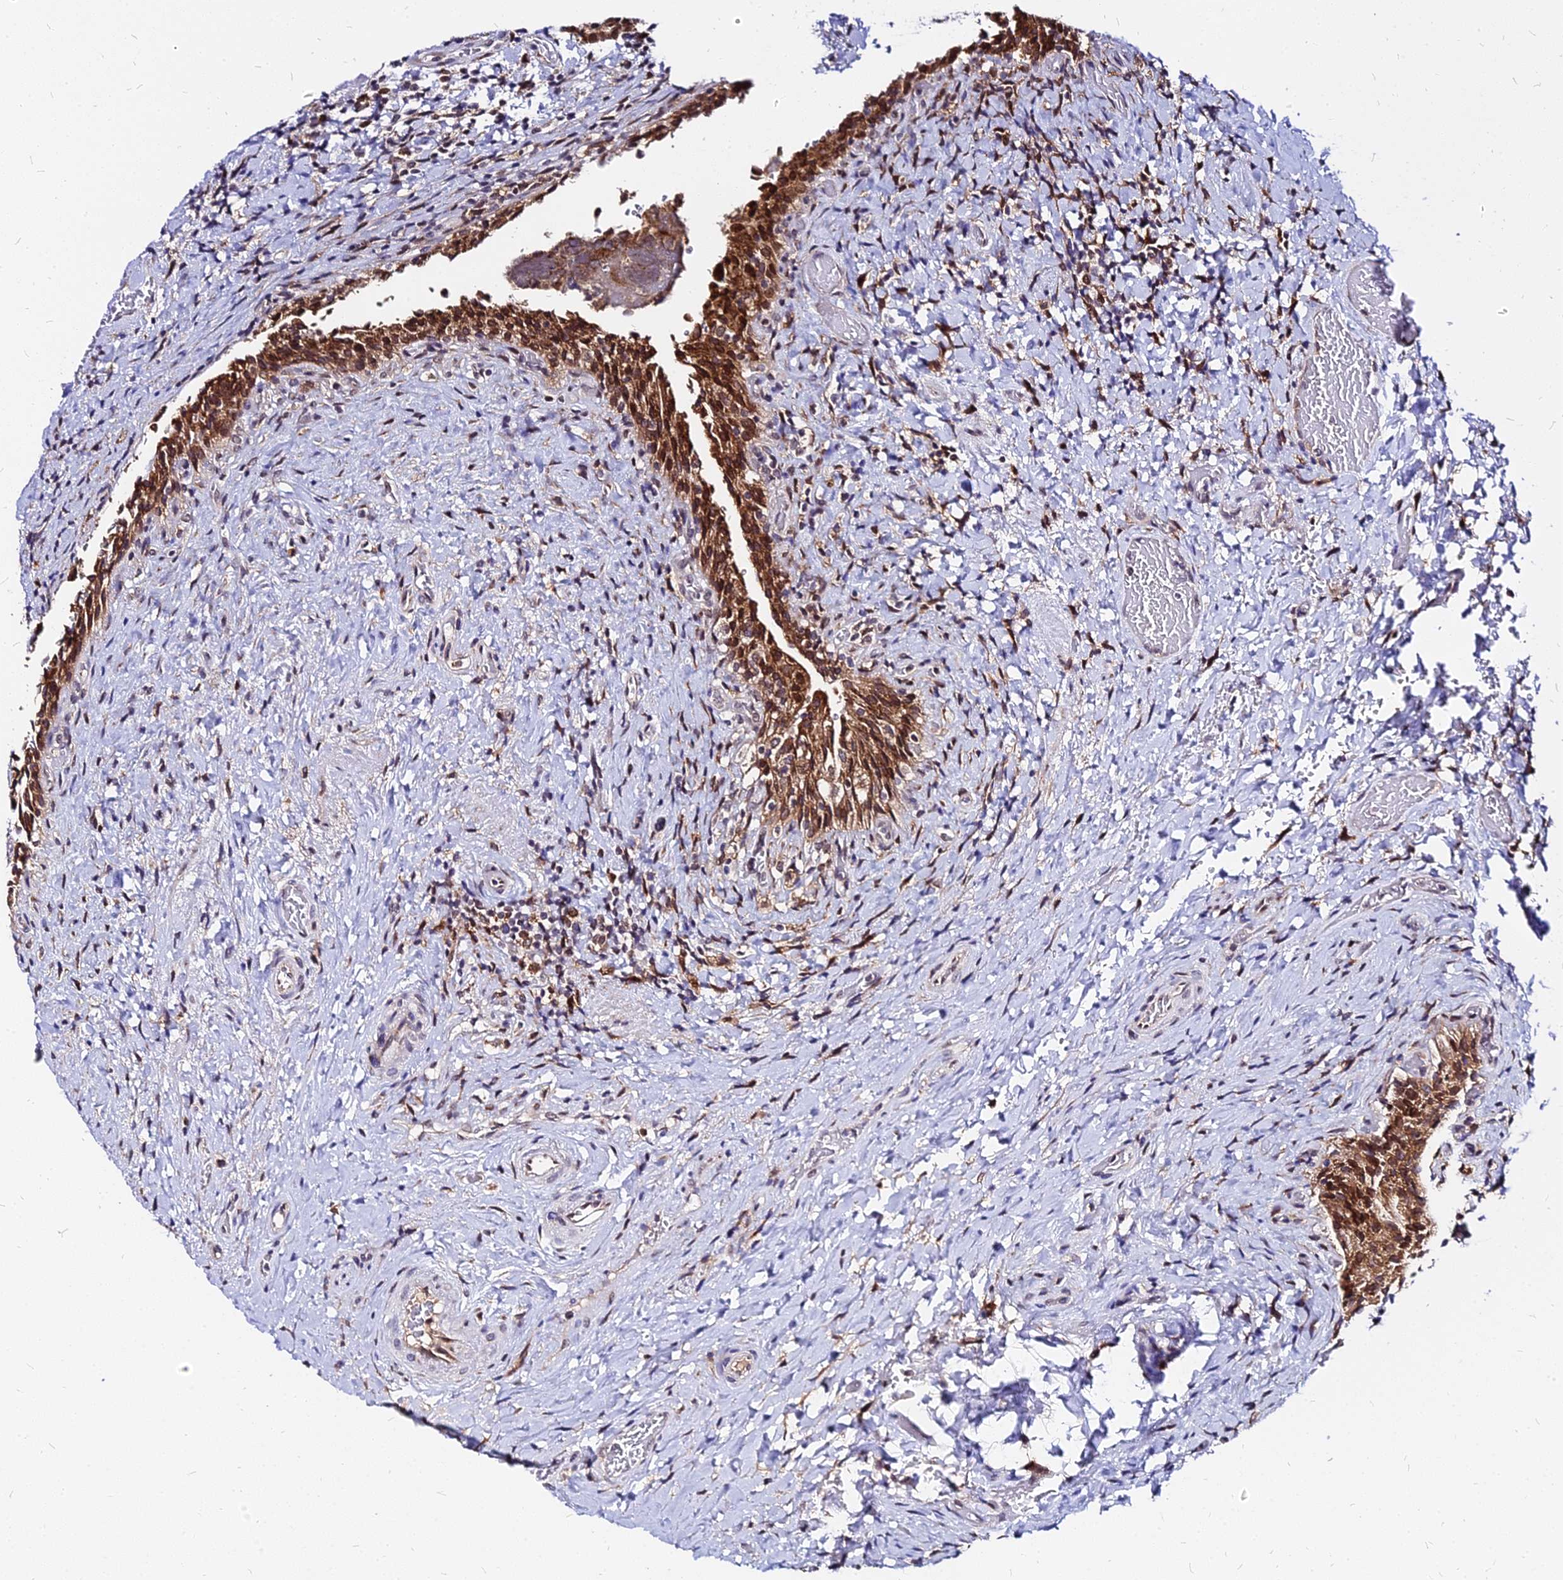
{"staining": {"intensity": "moderate", "quantity": ">75%", "location": "nuclear"}, "tissue": "urinary bladder", "cell_type": "Urothelial cells", "image_type": "normal", "snomed": [{"axis": "morphology", "description": "Normal tissue, NOS"}, {"axis": "morphology", "description": "Inflammation, NOS"}, {"axis": "topography", "description": "Urinary bladder"}], "caption": "Immunohistochemistry (IHC) of normal human urinary bladder shows medium levels of moderate nuclear positivity in about >75% of urothelial cells.", "gene": "RNF121", "patient": {"sex": "male", "age": 64}}